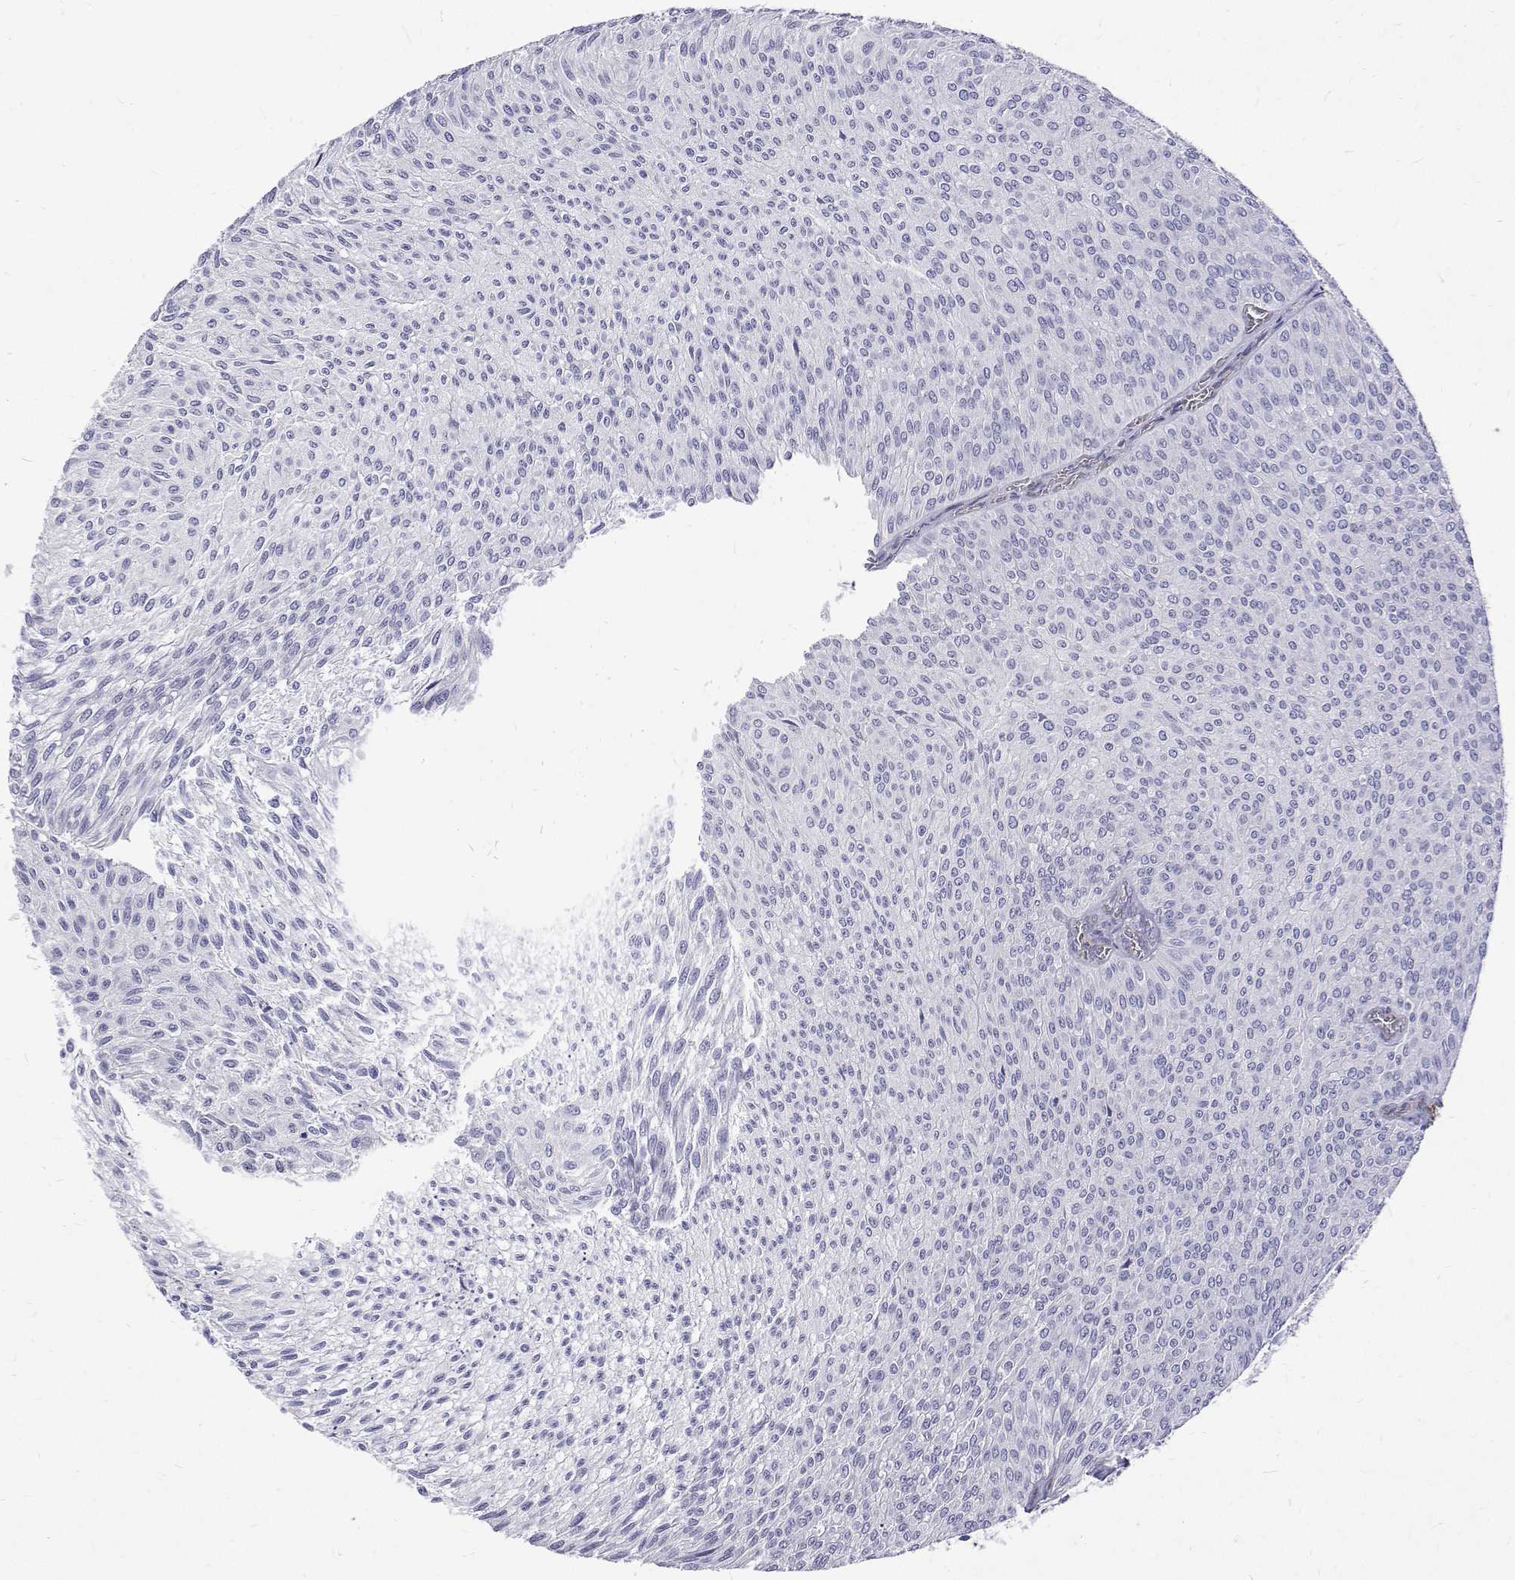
{"staining": {"intensity": "negative", "quantity": "none", "location": "none"}, "tissue": "urothelial cancer", "cell_type": "Tumor cells", "image_type": "cancer", "snomed": [{"axis": "morphology", "description": "Urothelial carcinoma, Low grade"}, {"axis": "topography", "description": "Urinary bladder"}], "caption": "Micrograph shows no significant protein positivity in tumor cells of urothelial cancer.", "gene": "OPRPN", "patient": {"sex": "male", "age": 91}}